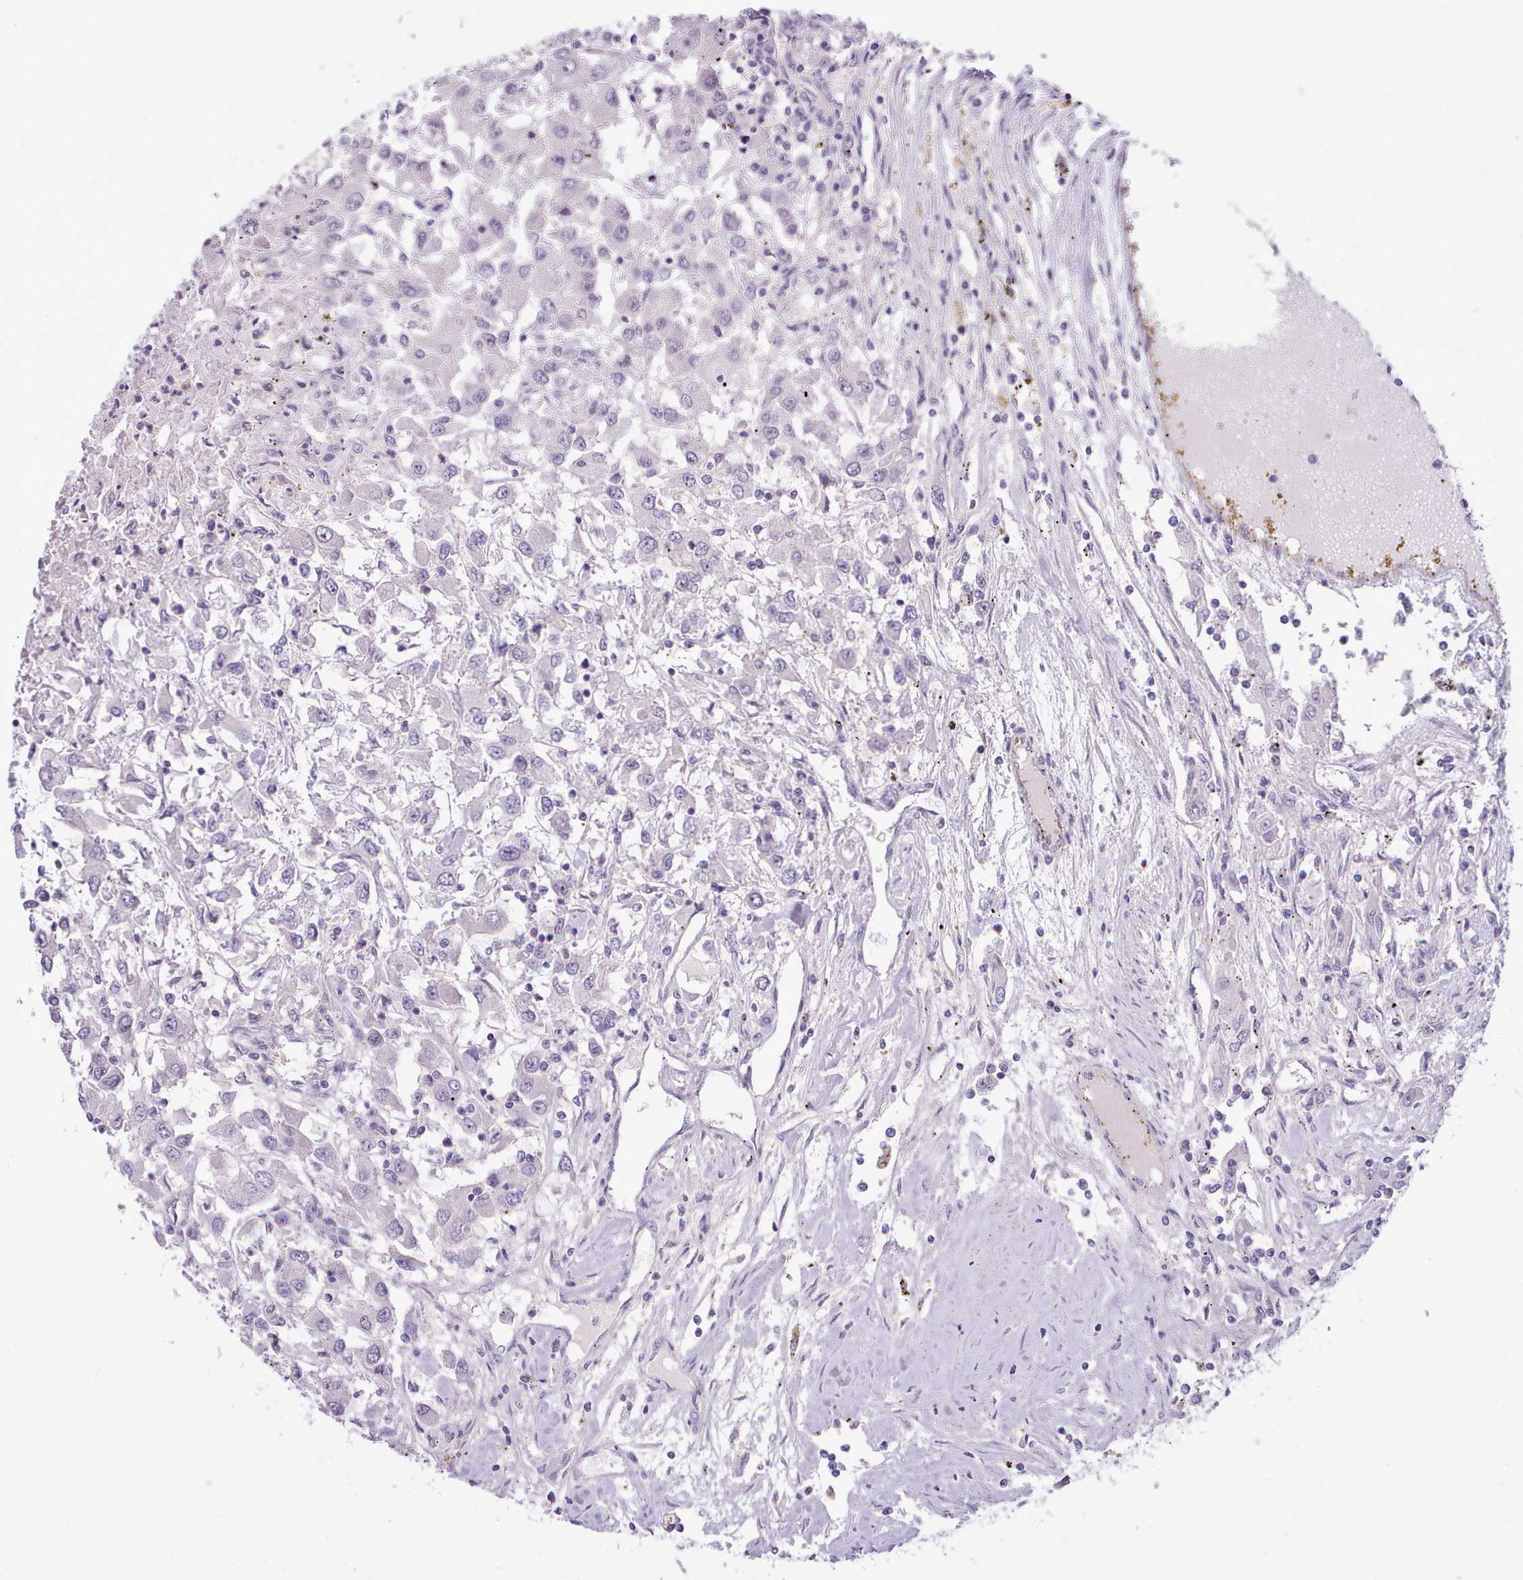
{"staining": {"intensity": "negative", "quantity": "none", "location": "none"}, "tissue": "renal cancer", "cell_type": "Tumor cells", "image_type": "cancer", "snomed": [{"axis": "morphology", "description": "Adenocarcinoma, NOS"}, {"axis": "topography", "description": "Kidney"}], "caption": "This is a image of immunohistochemistry (IHC) staining of renal adenocarcinoma, which shows no expression in tumor cells.", "gene": "CYP2A13", "patient": {"sex": "female", "age": 67}}